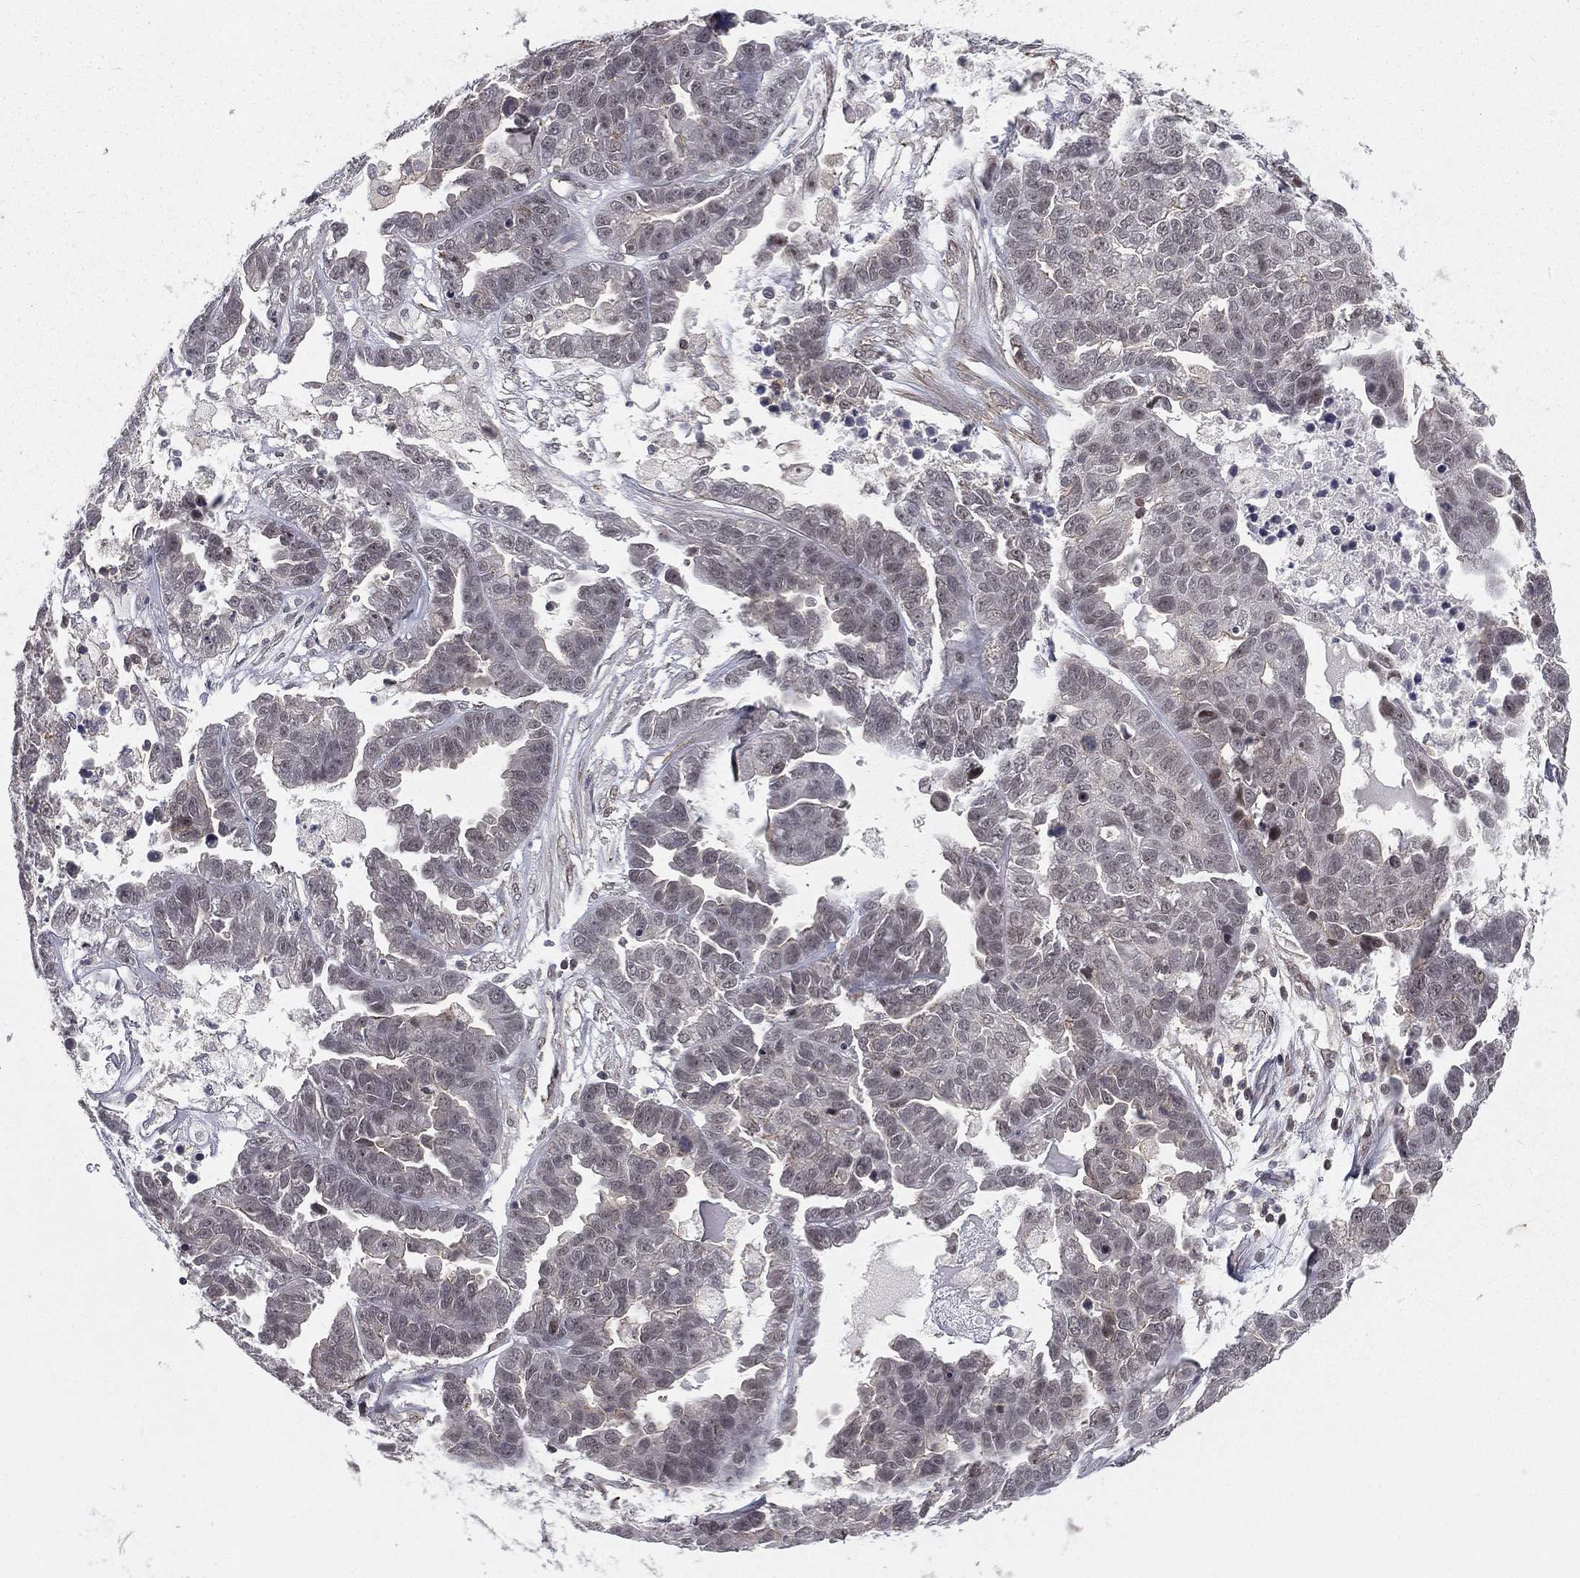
{"staining": {"intensity": "negative", "quantity": "none", "location": "none"}, "tissue": "ovarian cancer", "cell_type": "Tumor cells", "image_type": "cancer", "snomed": [{"axis": "morphology", "description": "Cystadenocarcinoma, serous, NOS"}, {"axis": "topography", "description": "Ovary"}], "caption": "Image shows no significant protein staining in tumor cells of ovarian serous cystadenocarcinoma.", "gene": "MORC2", "patient": {"sex": "female", "age": 87}}